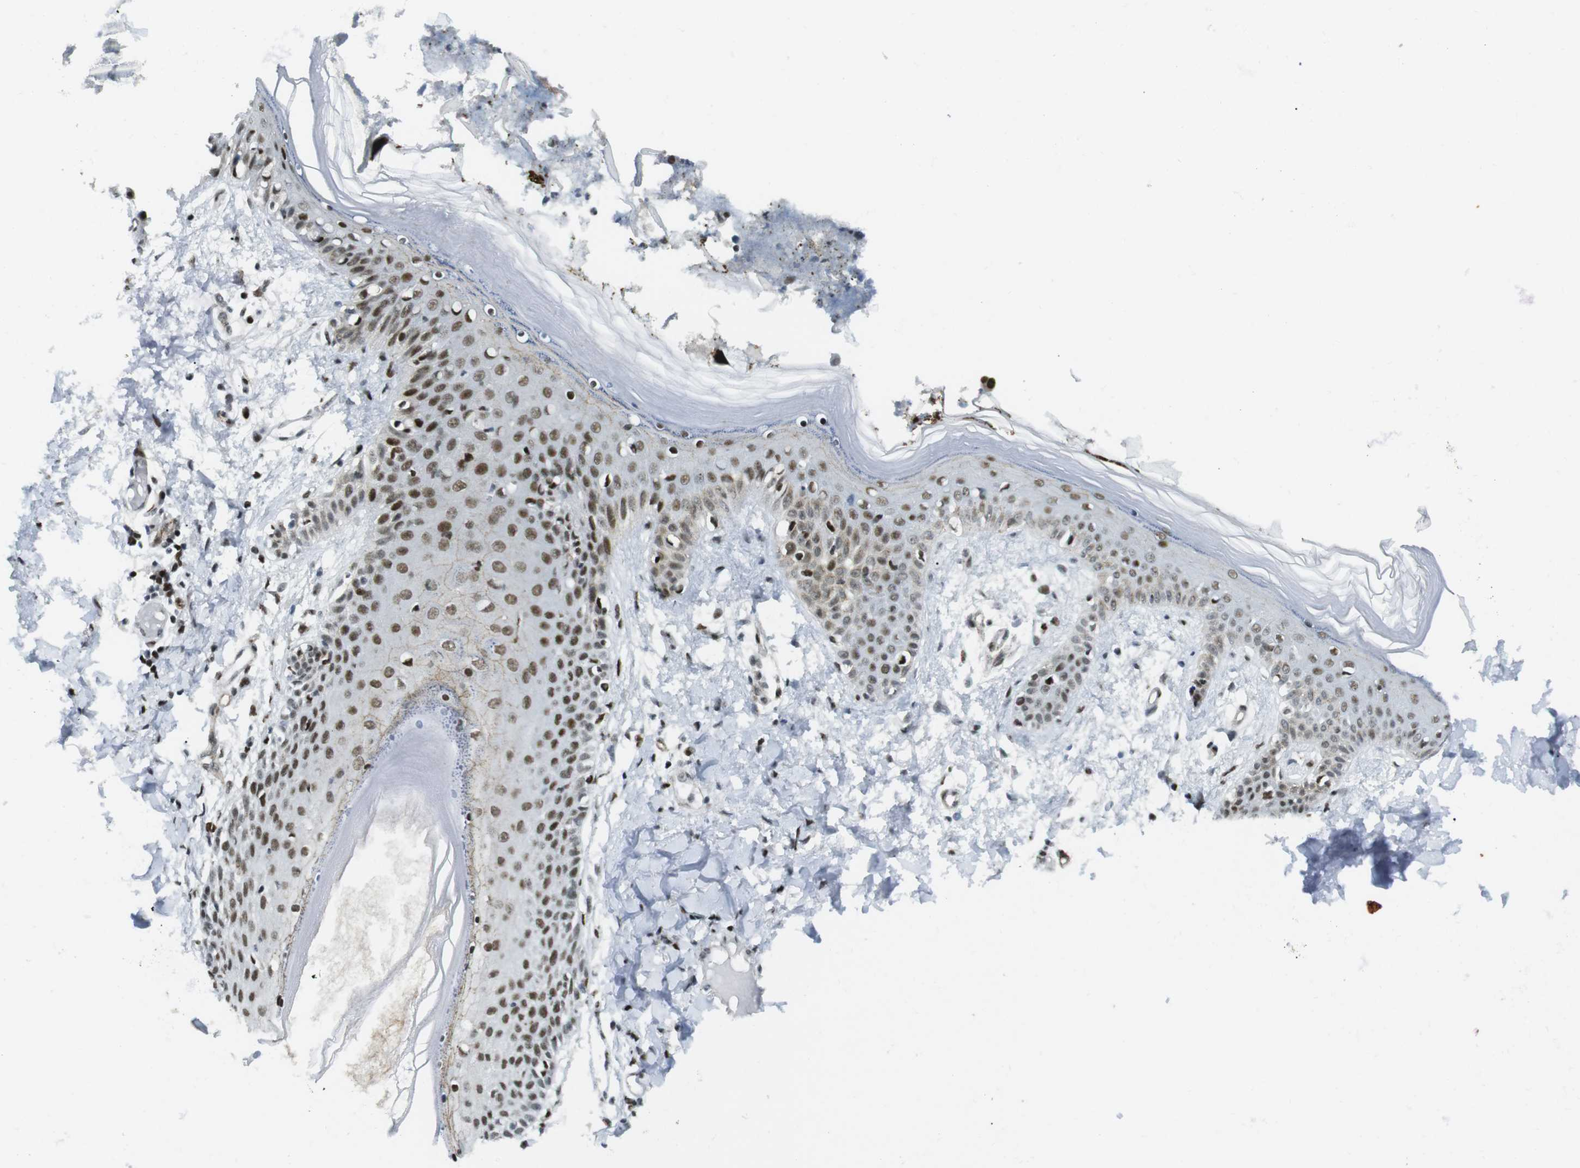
{"staining": {"intensity": "moderate", "quantity": ">75%", "location": "nuclear"}, "tissue": "skin", "cell_type": "Fibroblasts", "image_type": "normal", "snomed": [{"axis": "morphology", "description": "Normal tissue, NOS"}, {"axis": "topography", "description": "Skin"}], "caption": "Fibroblasts show medium levels of moderate nuclear positivity in about >75% of cells in benign skin. (DAB = brown stain, brightfield microscopy at high magnification).", "gene": "ARID1A", "patient": {"sex": "male", "age": 53}}